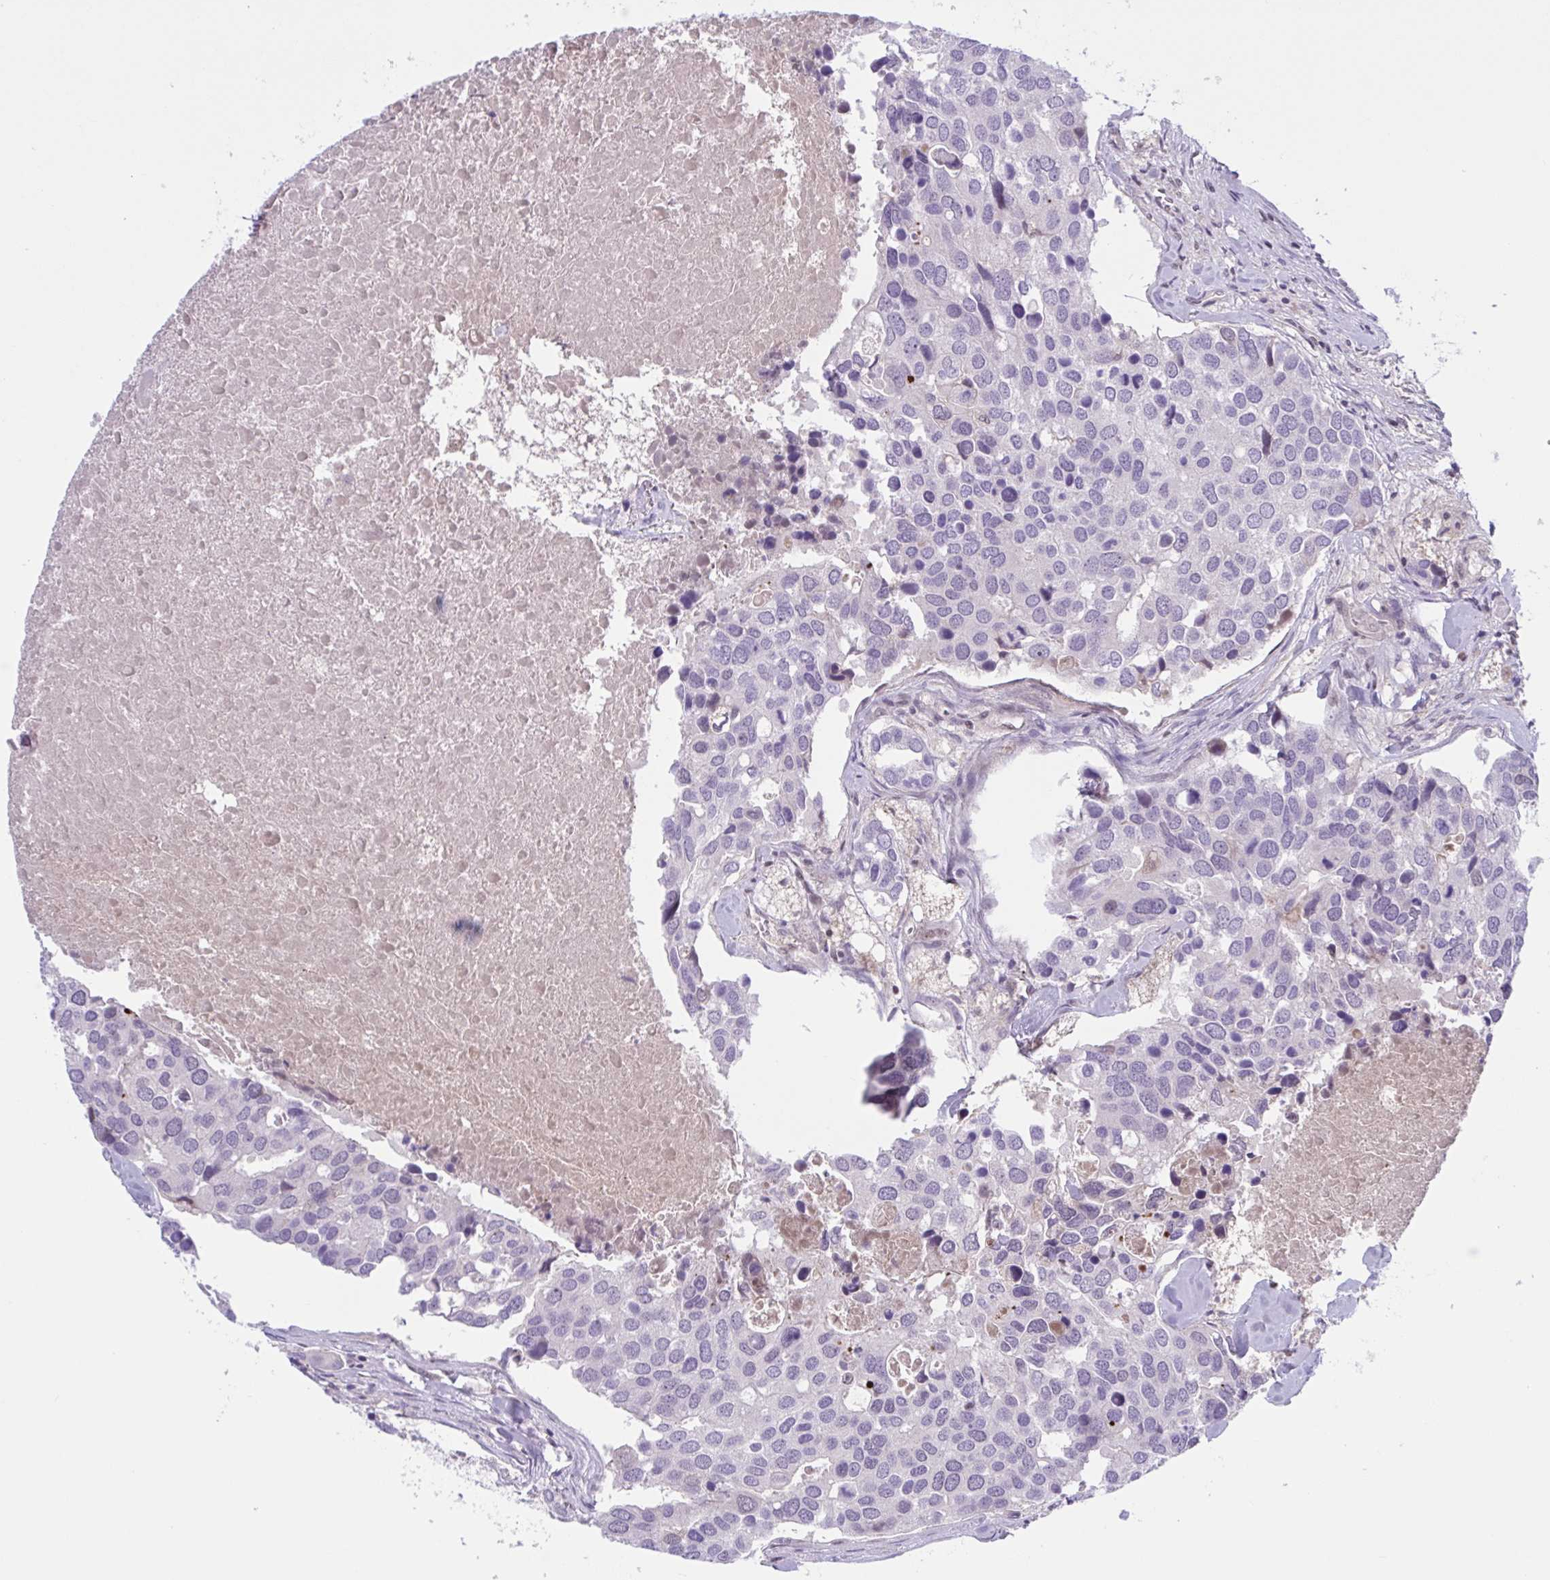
{"staining": {"intensity": "negative", "quantity": "none", "location": "none"}, "tissue": "breast cancer", "cell_type": "Tumor cells", "image_type": "cancer", "snomed": [{"axis": "morphology", "description": "Duct carcinoma"}, {"axis": "topography", "description": "Breast"}], "caption": "Invasive ductal carcinoma (breast) was stained to show a protein in brown. There is no significant positivity in tumor cells.", "gene": "TTC7B", "patient": {"sex": "female", "age": 83}}